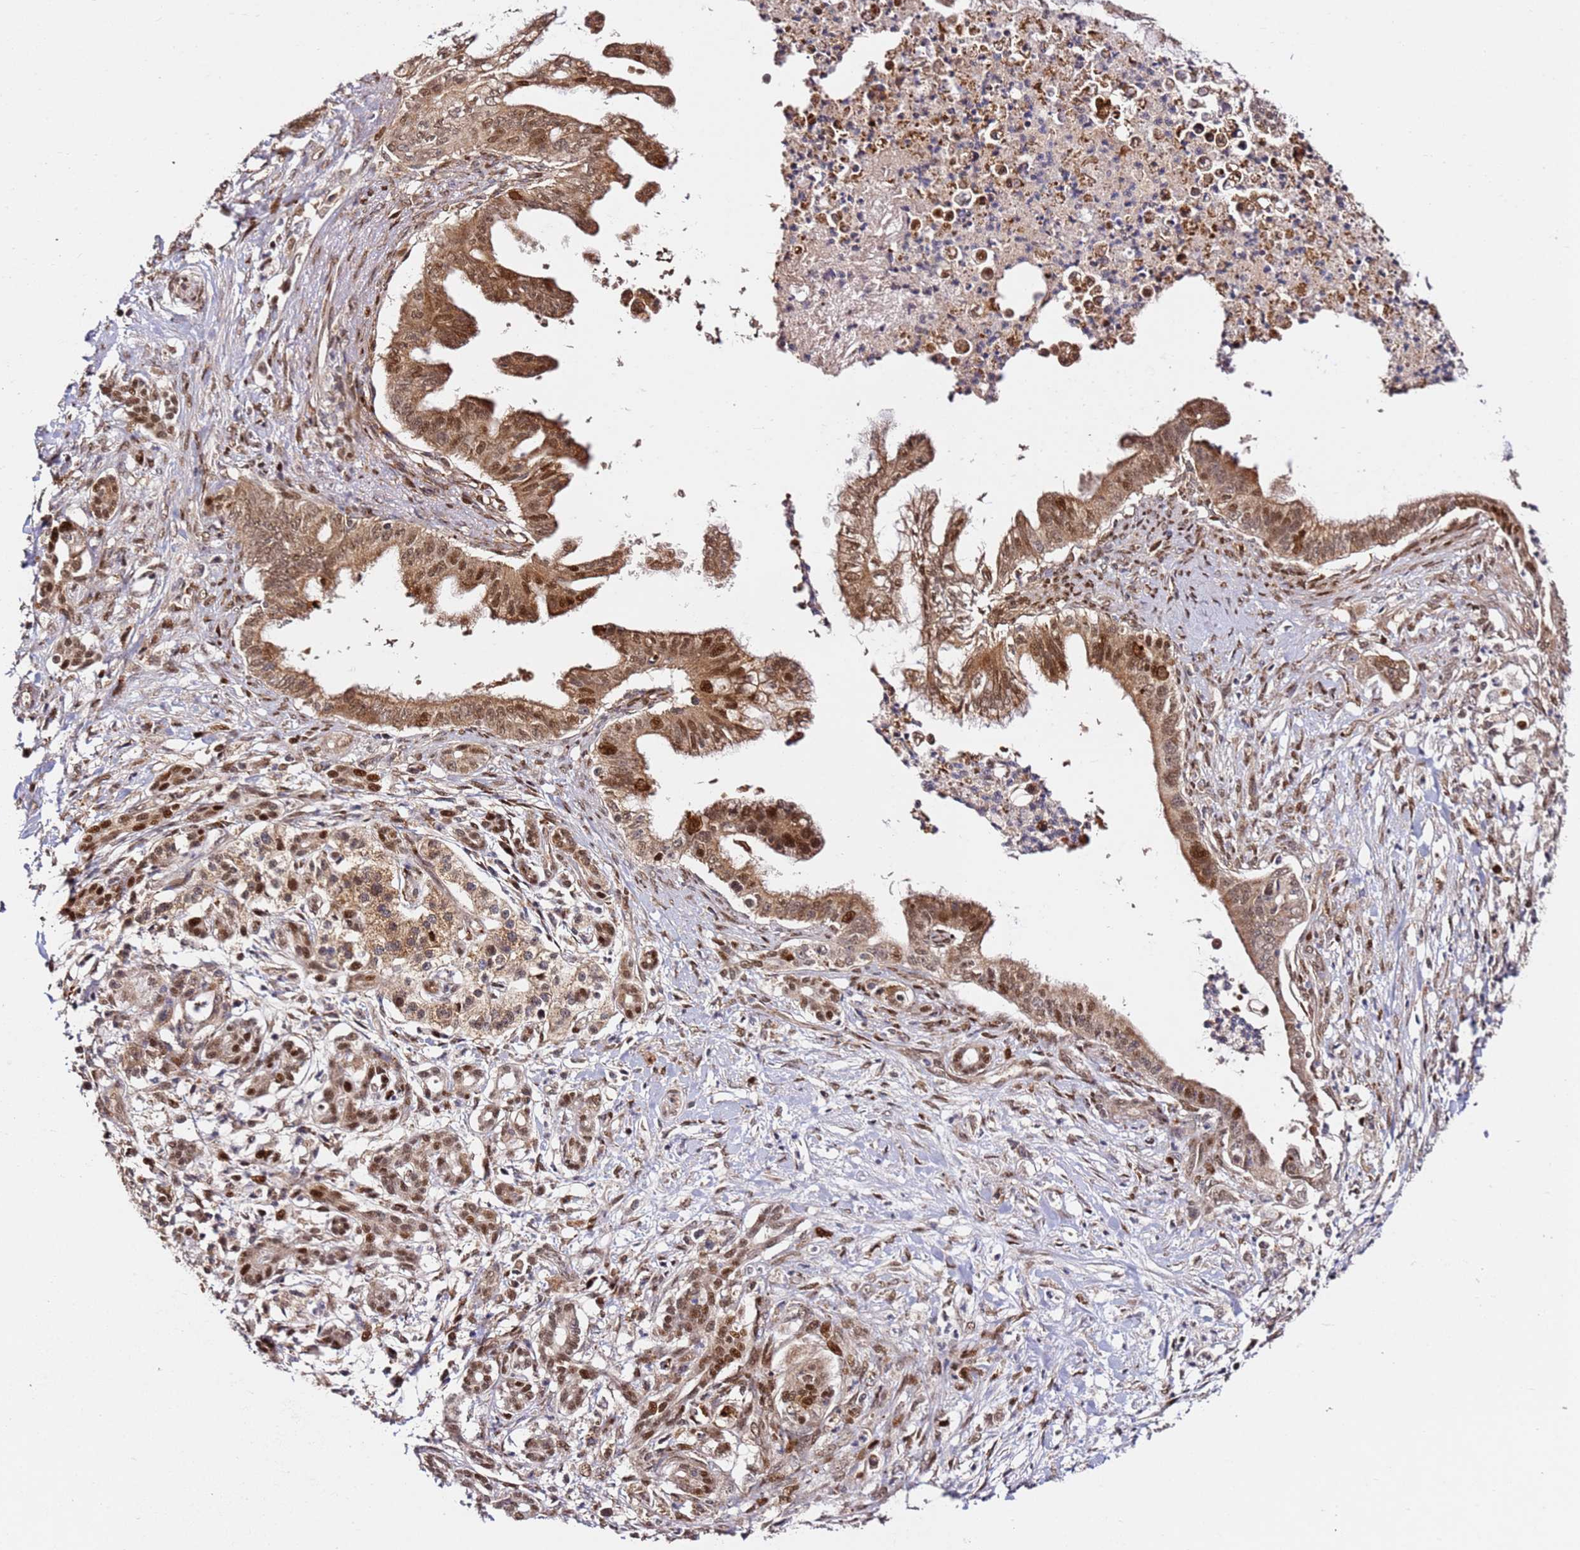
{"staining": {"intensity": "moderate", "quantity": ">75%", "location": "cytoplasmic/membranous,nuclear"}, "tissue": "pancreatic cancer", "cell_type": "Tumor cells", "image_type": "cancer", "snomed": [{"axis": "morphology", "description": "Adenocarcinoma, NOS"}, {"axis": "topography", "description": "Pancreas"}], "caption": "Immunohistochemistry (IHC) (DAB) staining of pancreatic cancer (adenocarcinoma) displays moderate cytoplasmic/membranous and nuclear protein staining in approximately >75% of tumor cells. The staining was performed using DAB, with brown indicating positive protein expression. Nuclei are stained blue with hematoxylin.", "gene": "SMOX", "patient": {"sex": "male", "age": 58}}